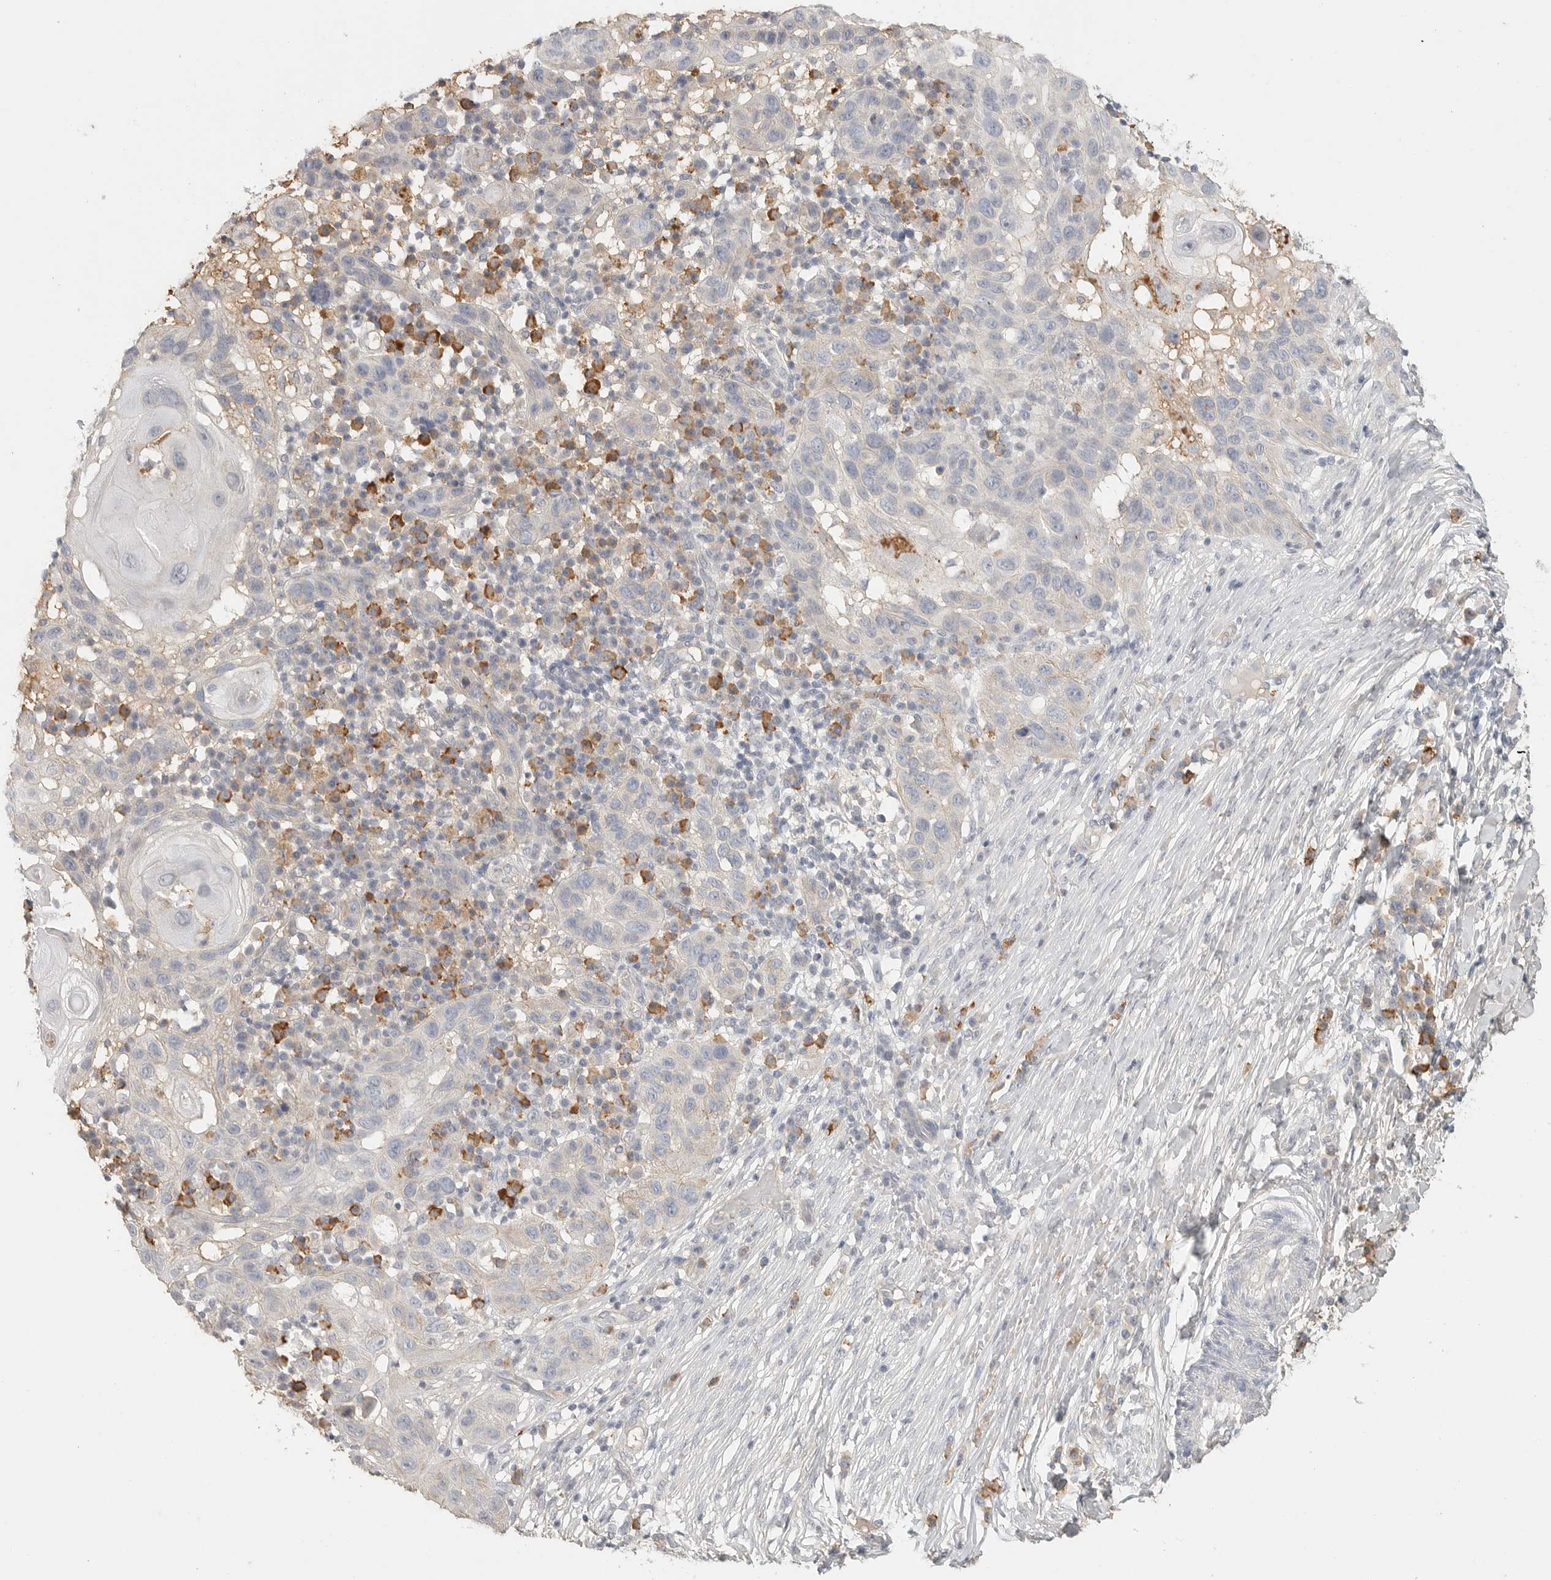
{"staining": {"intensity": "negative", "quantity": "none", "location": "none"}, "tissue": "skin cancer", "cell_type": "Tumor cells", "image_type": "cancer", "snomed": [{"axis": "morphology", "description": "Normal tissue, NOS"}, {"axis": "morphology", "description": "Squamous cell carcinoma, NOS"}, {"axis": "topography", "description": "Skin"}], "caption": "Tumor cells show no significant protein staining in skin cancer (squamous cell carcinoma).", "gene": "SLC25A36", "patient": {"sex": "female", "age": 96}}